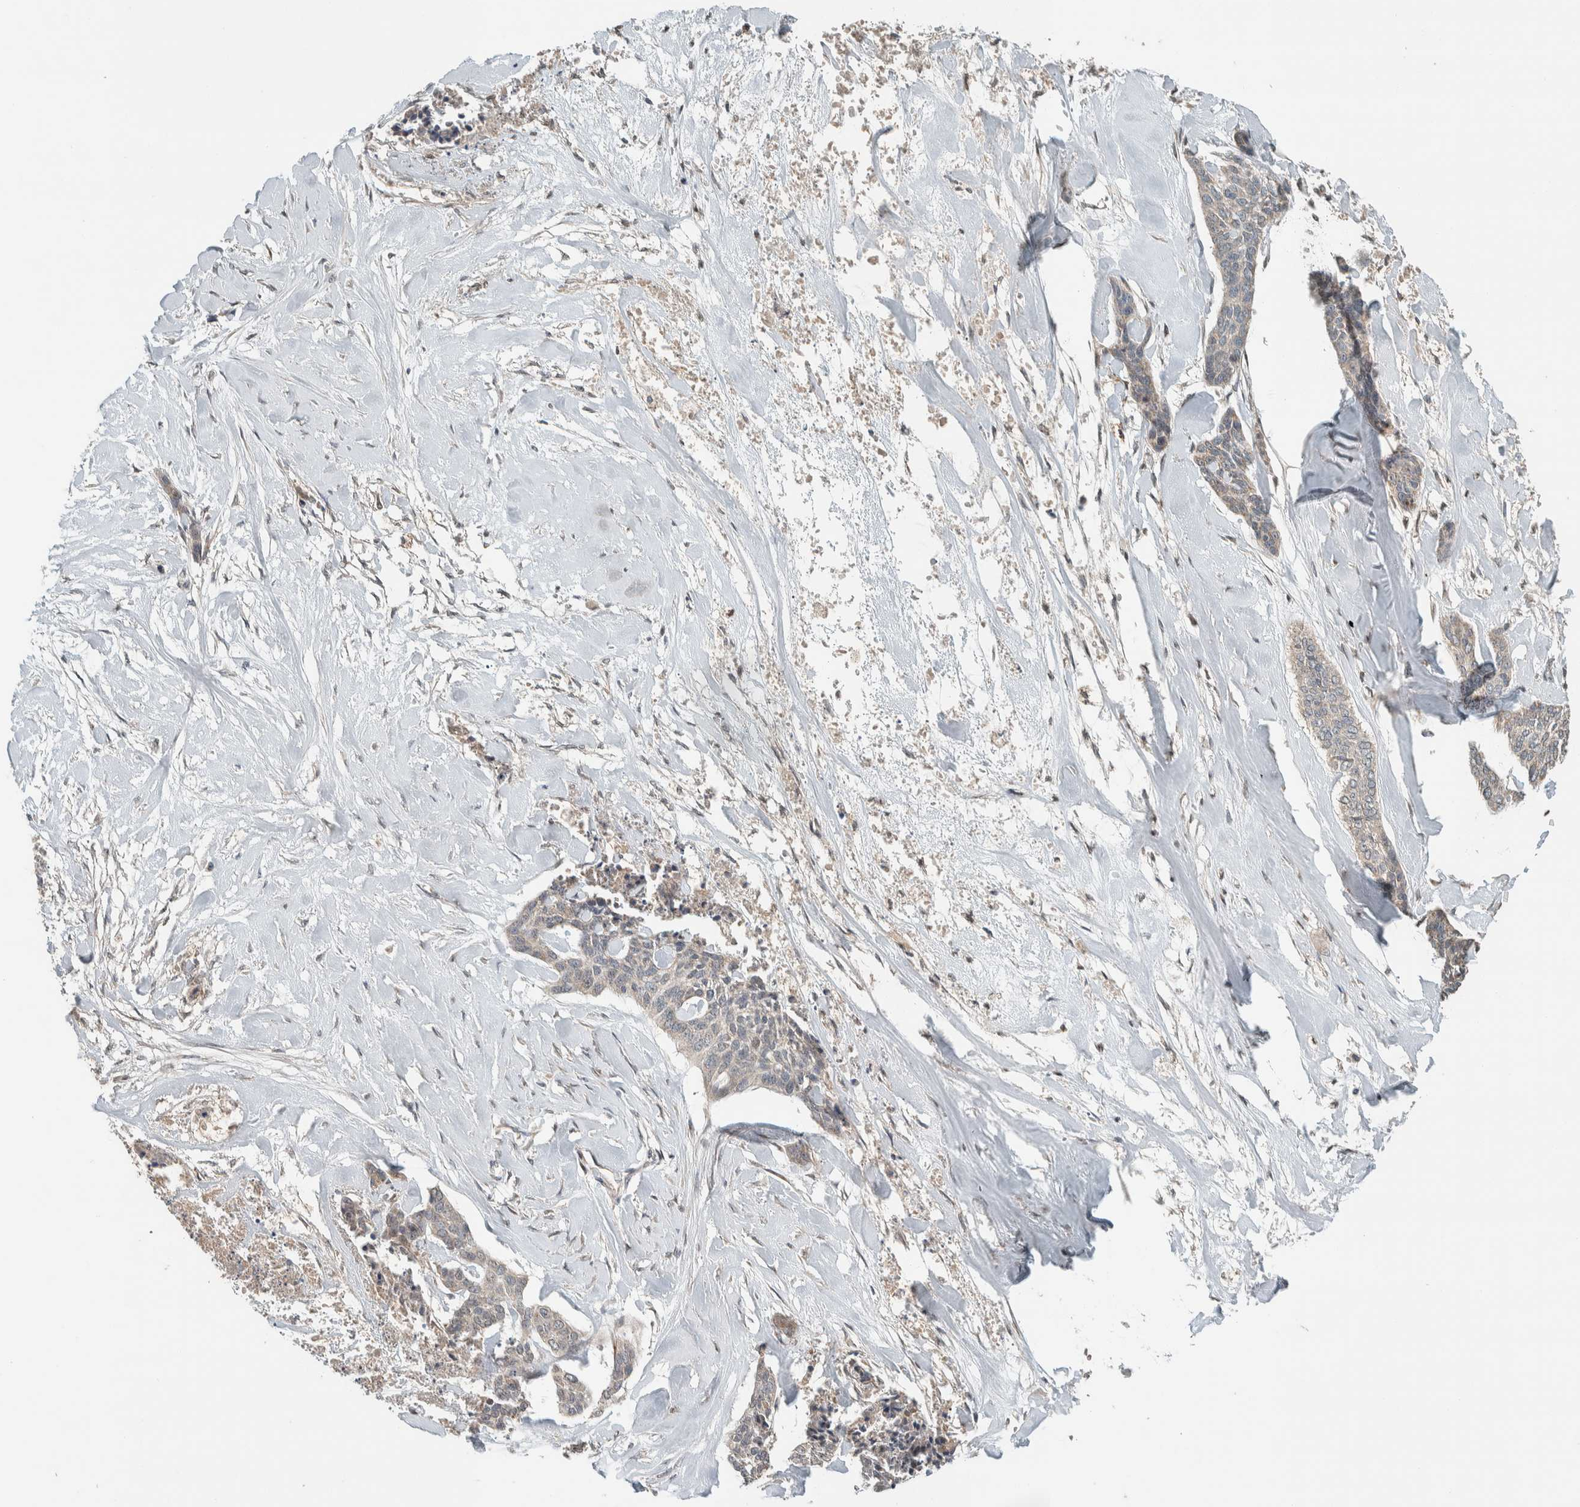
{"staining": {"intensity": "negative", "quantity": "none", "location": "none"}, "tissue": "skin cancer", "cell_type": "Tumor cells", "image_type": "cancer", "snomed": [{"axis": "morphology", "description": "Basal cell carcinoma"}, {"axis": "topography", "description": "Skin"}], "caption": "A high-resolution image shows IHC staining of skin cancer, which displays no significant staining in tumor cells.", "gene": "NBR1", "patient": {"sex": "female", "age": 64}}